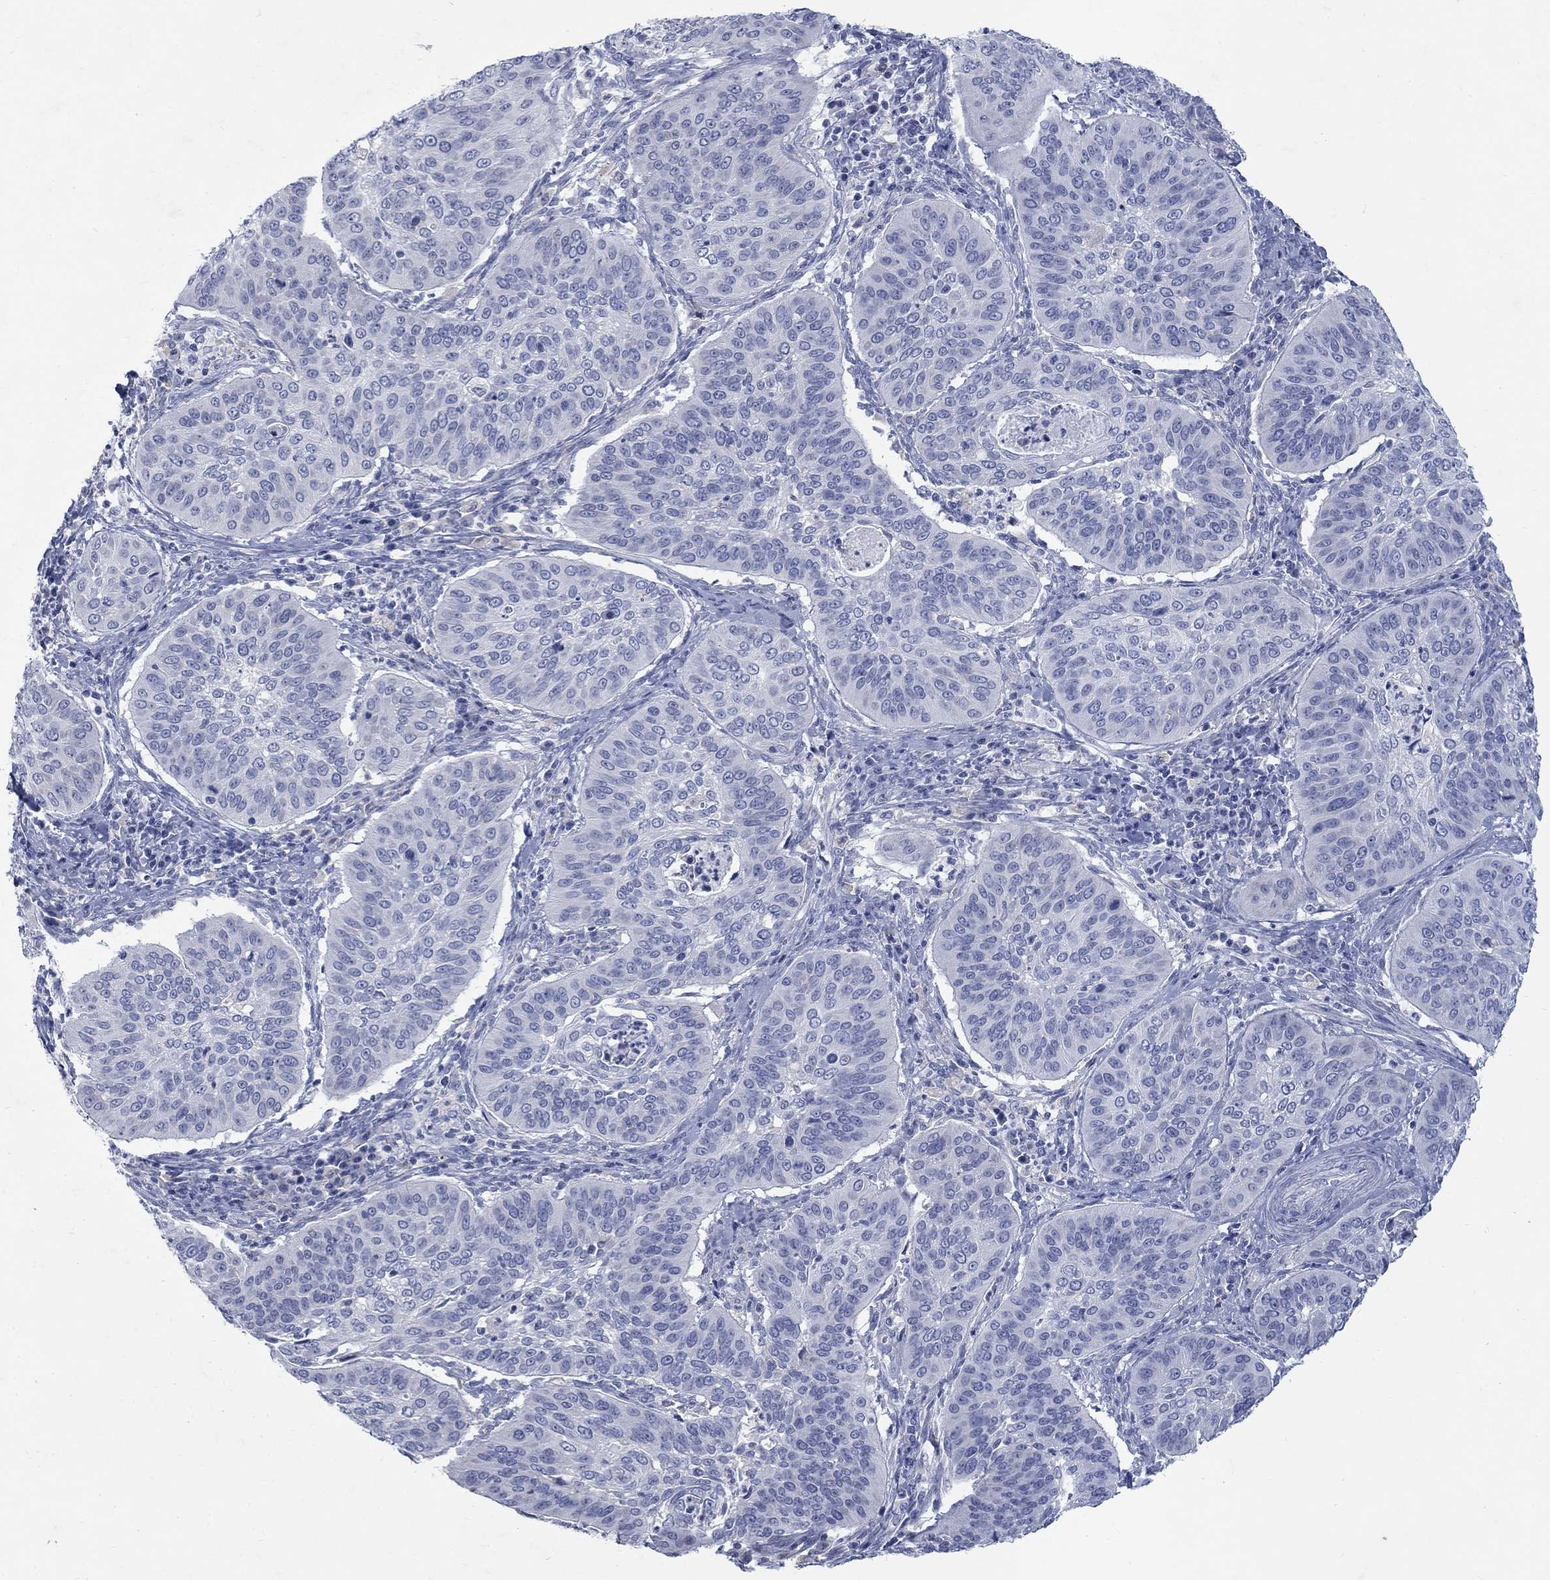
{"staining": {"intensity": "negative", "quantity": "none", "location": "none"}, "tissue": "cervical cancer", "cell_type": "Tumor cells", "image_type": "cancer", "snomed": [{"axis": "morphology", "description": "Normal tissue, NOS"}, {"axis": "morphology", "description": "Squamous cell carcinoma, NOS"}, {"axis": "topography", "description": "Cervix"}], "caption": "The histopathology image demonstrates no staining of tumor cells in cervical cancer (squamous cell carcinoma). The staining is performed using DAB brown chromogen with nuclei counter-stained in using hematoxylin.", "gene": "RFTN2", "patient": {"sex": "female", "age": 39}}